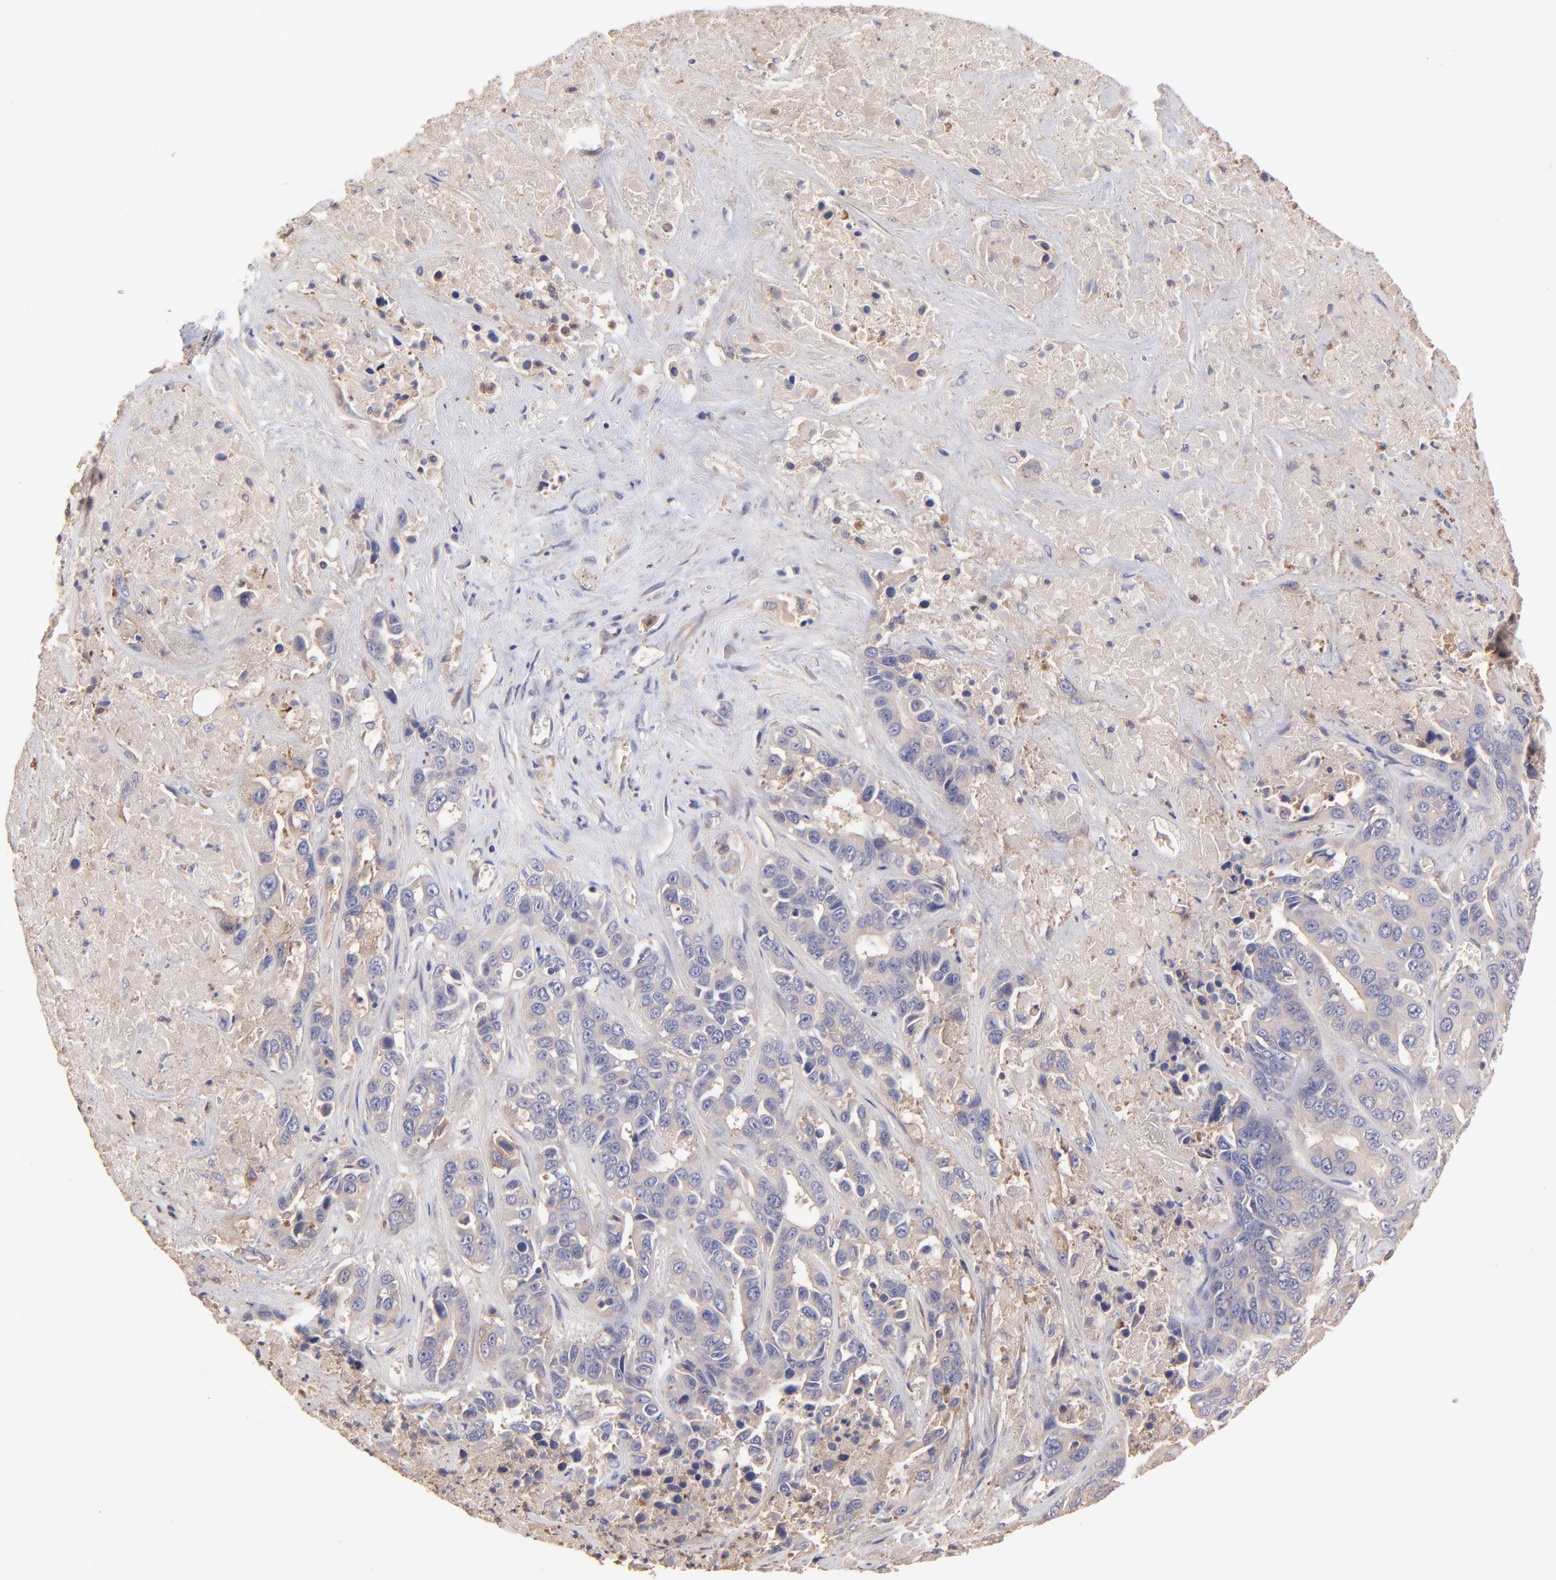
{"staining": {"intensity": "weak", "quantity": "<25%", "location": "cytoplasmic/membranous"}, "tissue": "liver cancer", "cell_type": "Tumor cells", "image_type": "cancer", "snomed": [{"axis": "morphology", "description": "Cholangiocarcinoma"}, {"axis": "topography", "description": "Liver"}], "caption": "An immunohistochemistry (IHC) image of liver cancer (cholangiocarcinoma) is shown. There is no staining in tumor cells of liver cancer (cholangiocarcinoma). (IHC, brightfield microscopy, high magnification).", "gene": "ASB7", "patient": {"sex": "female", "age": 52}}